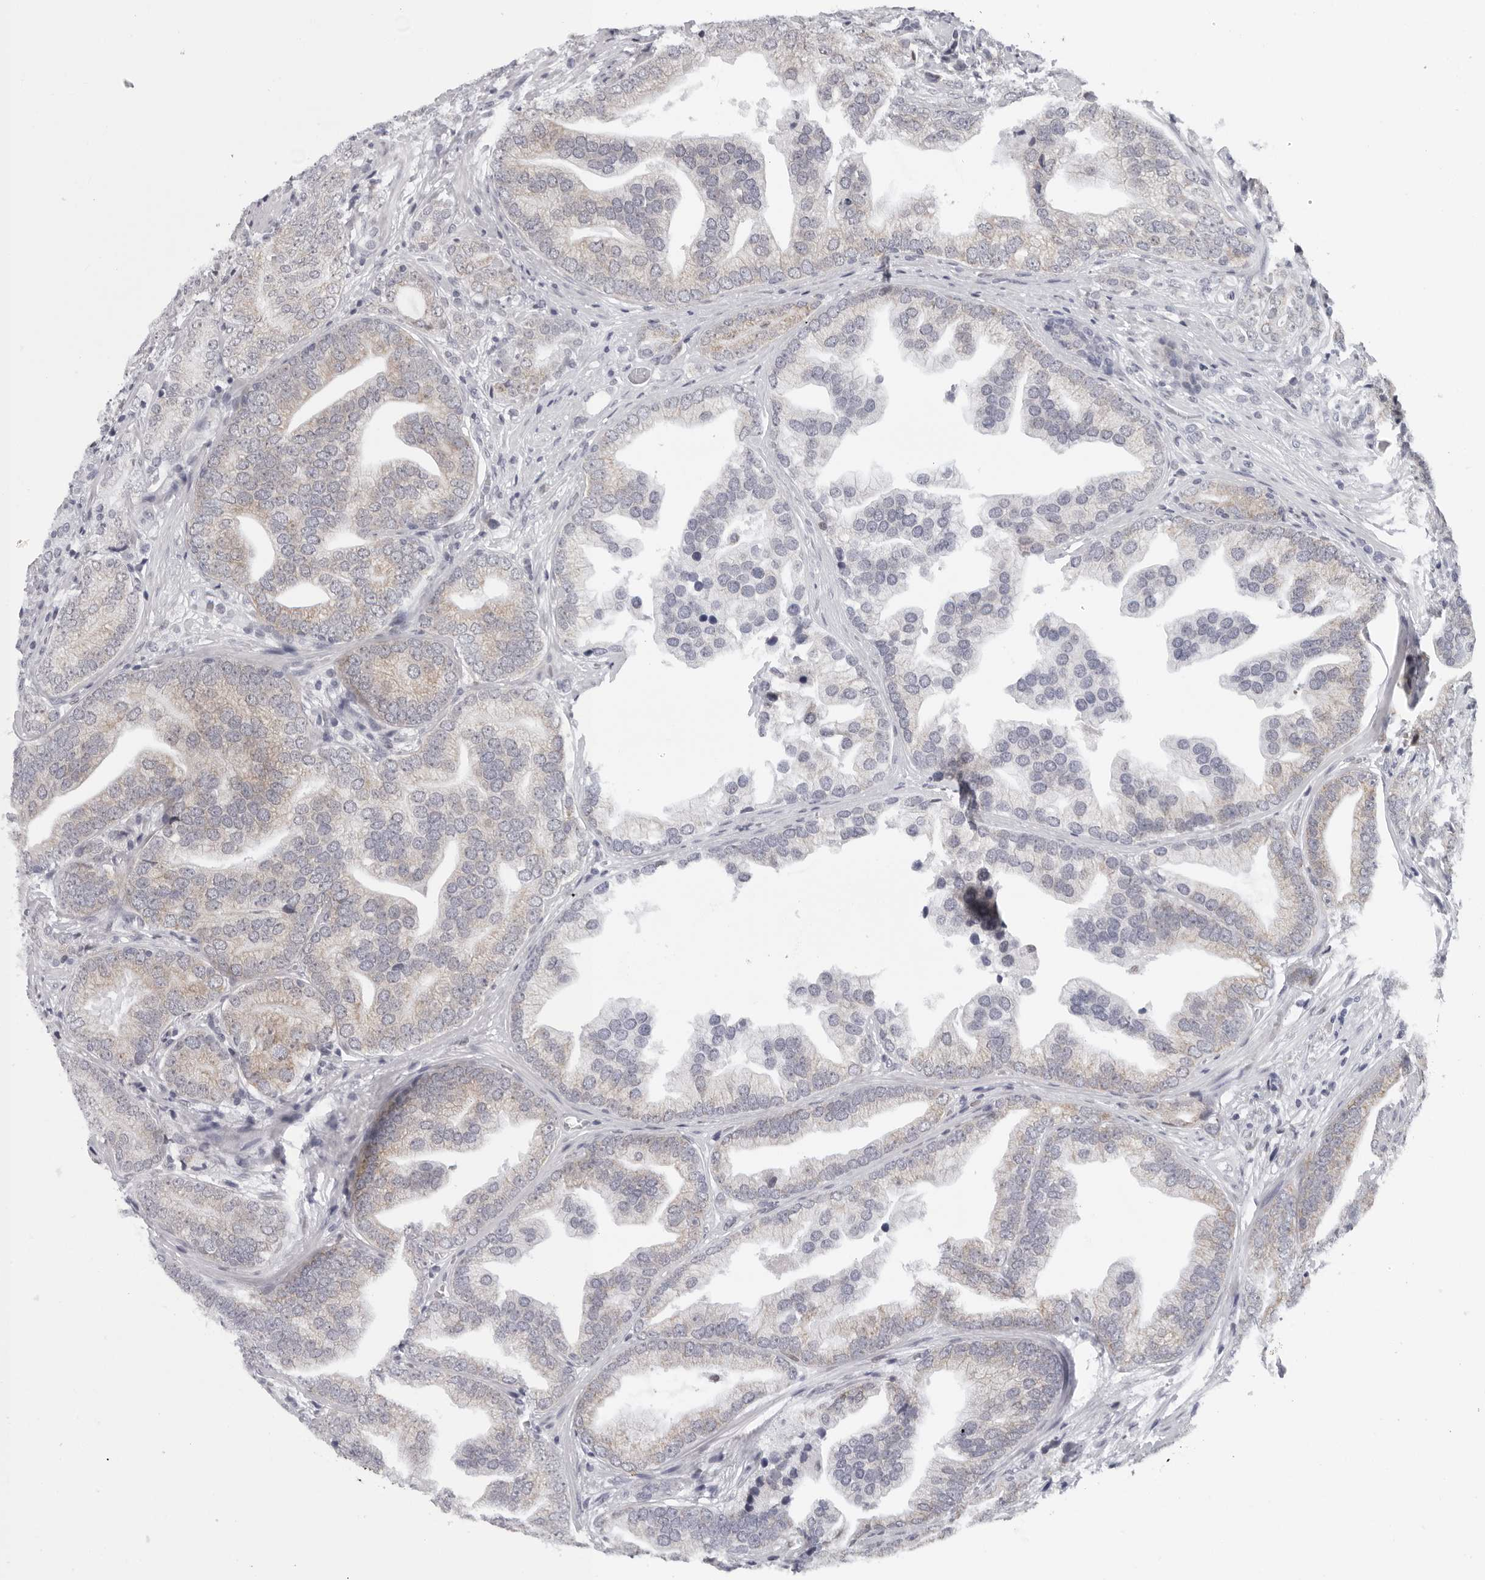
{"staining": {"intensity": "weak", "quantity": "25%-75%", "location": "cytoplasmic/membranous"}, "tissue": "prostate cancer", "cell_type": "Tumor cells", "image_type": "cancer", "snomed": [{"axis": "morphology", "description": "Adenocarcinoma, High grade"}, {"axis": "topography", "description": "Prostate"}], "caption": "Immunohistochemistry photomicrograph of adenocarcinoma (high-grade) (prostate) stained for a protein (brown), which reveals low levels of weak cytoplasmic/membranous positivity in about 25%-75% of tumor cells.", "gene": "CPT2", "patient": {"sex": "male", "age": 57}}